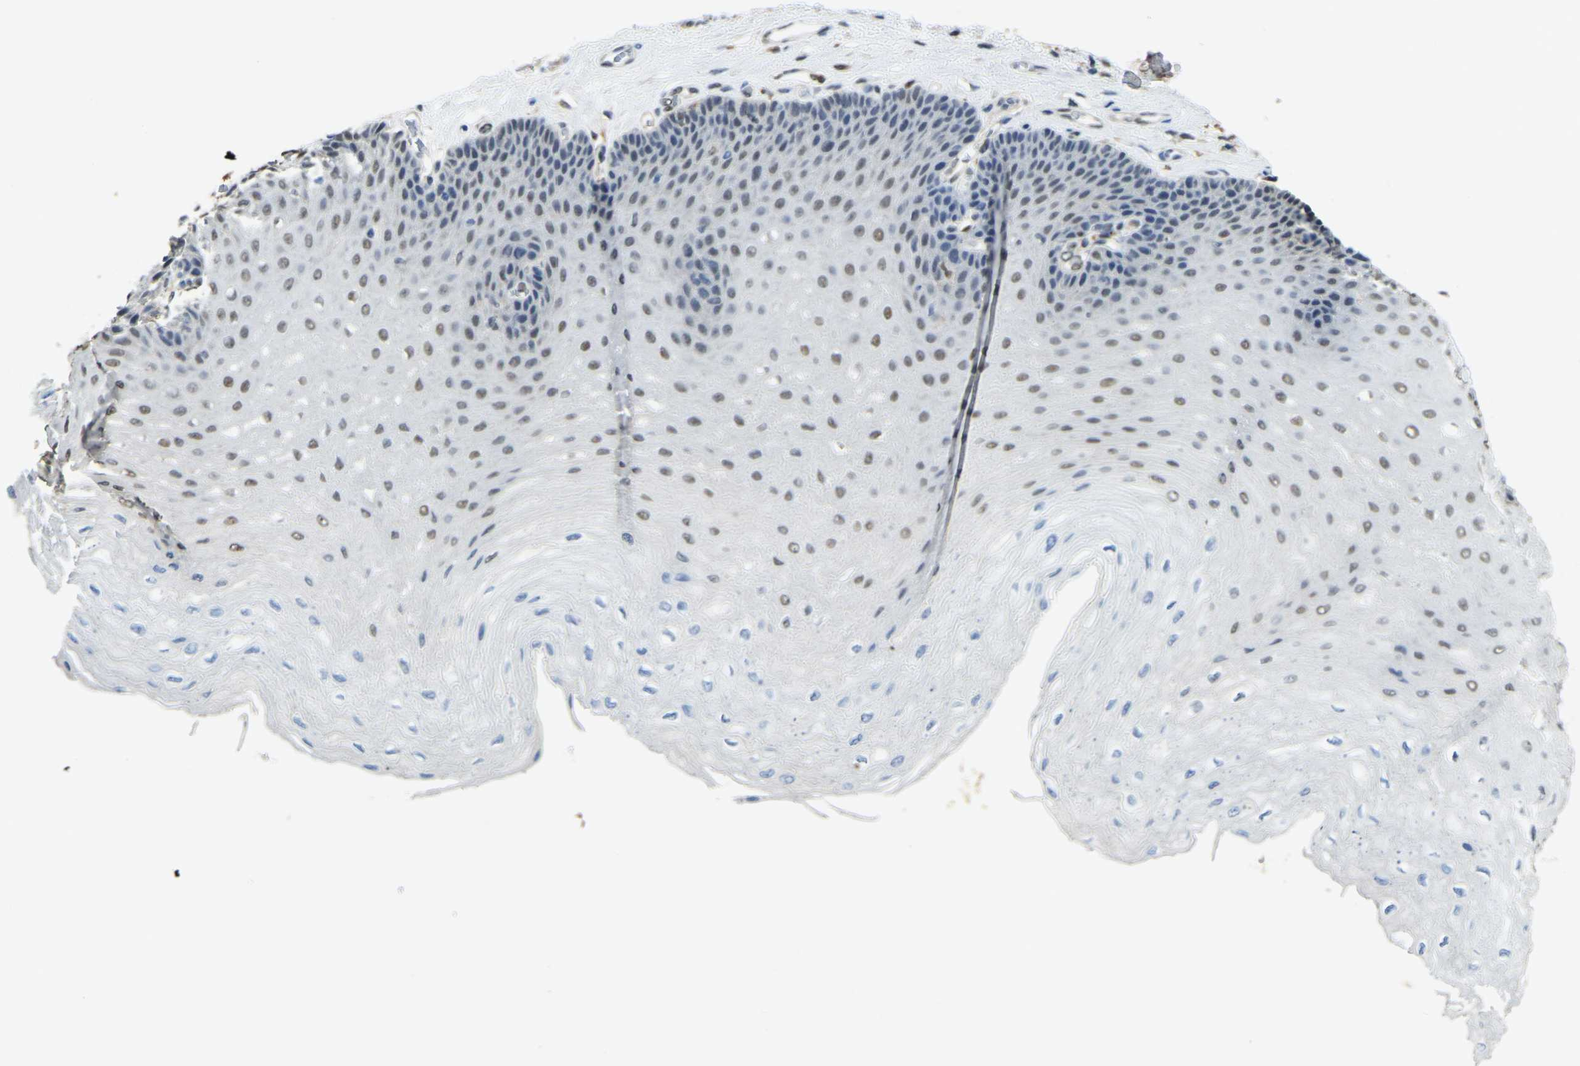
{"staining": {"intensity": "weak", "quantity": "25%-75%", "location": "nuclear"}, "tissue": "esophagus", "cell_type": "Squamous epithelial cells", "image_type": "normal", "snomed": [{"axis": "morphology", "description": "Normal tissue, NOS"}, {"axis": "topography", "description": "Esophagus"}], "caption": "Weak nuclear expression for a protein is present in about 25%-75% of squamous epithelial cells of normal esophagus using immunohistochemistry (IHC).", "gene": "NANS", "patient": {"sex": "female", "age": 72}}